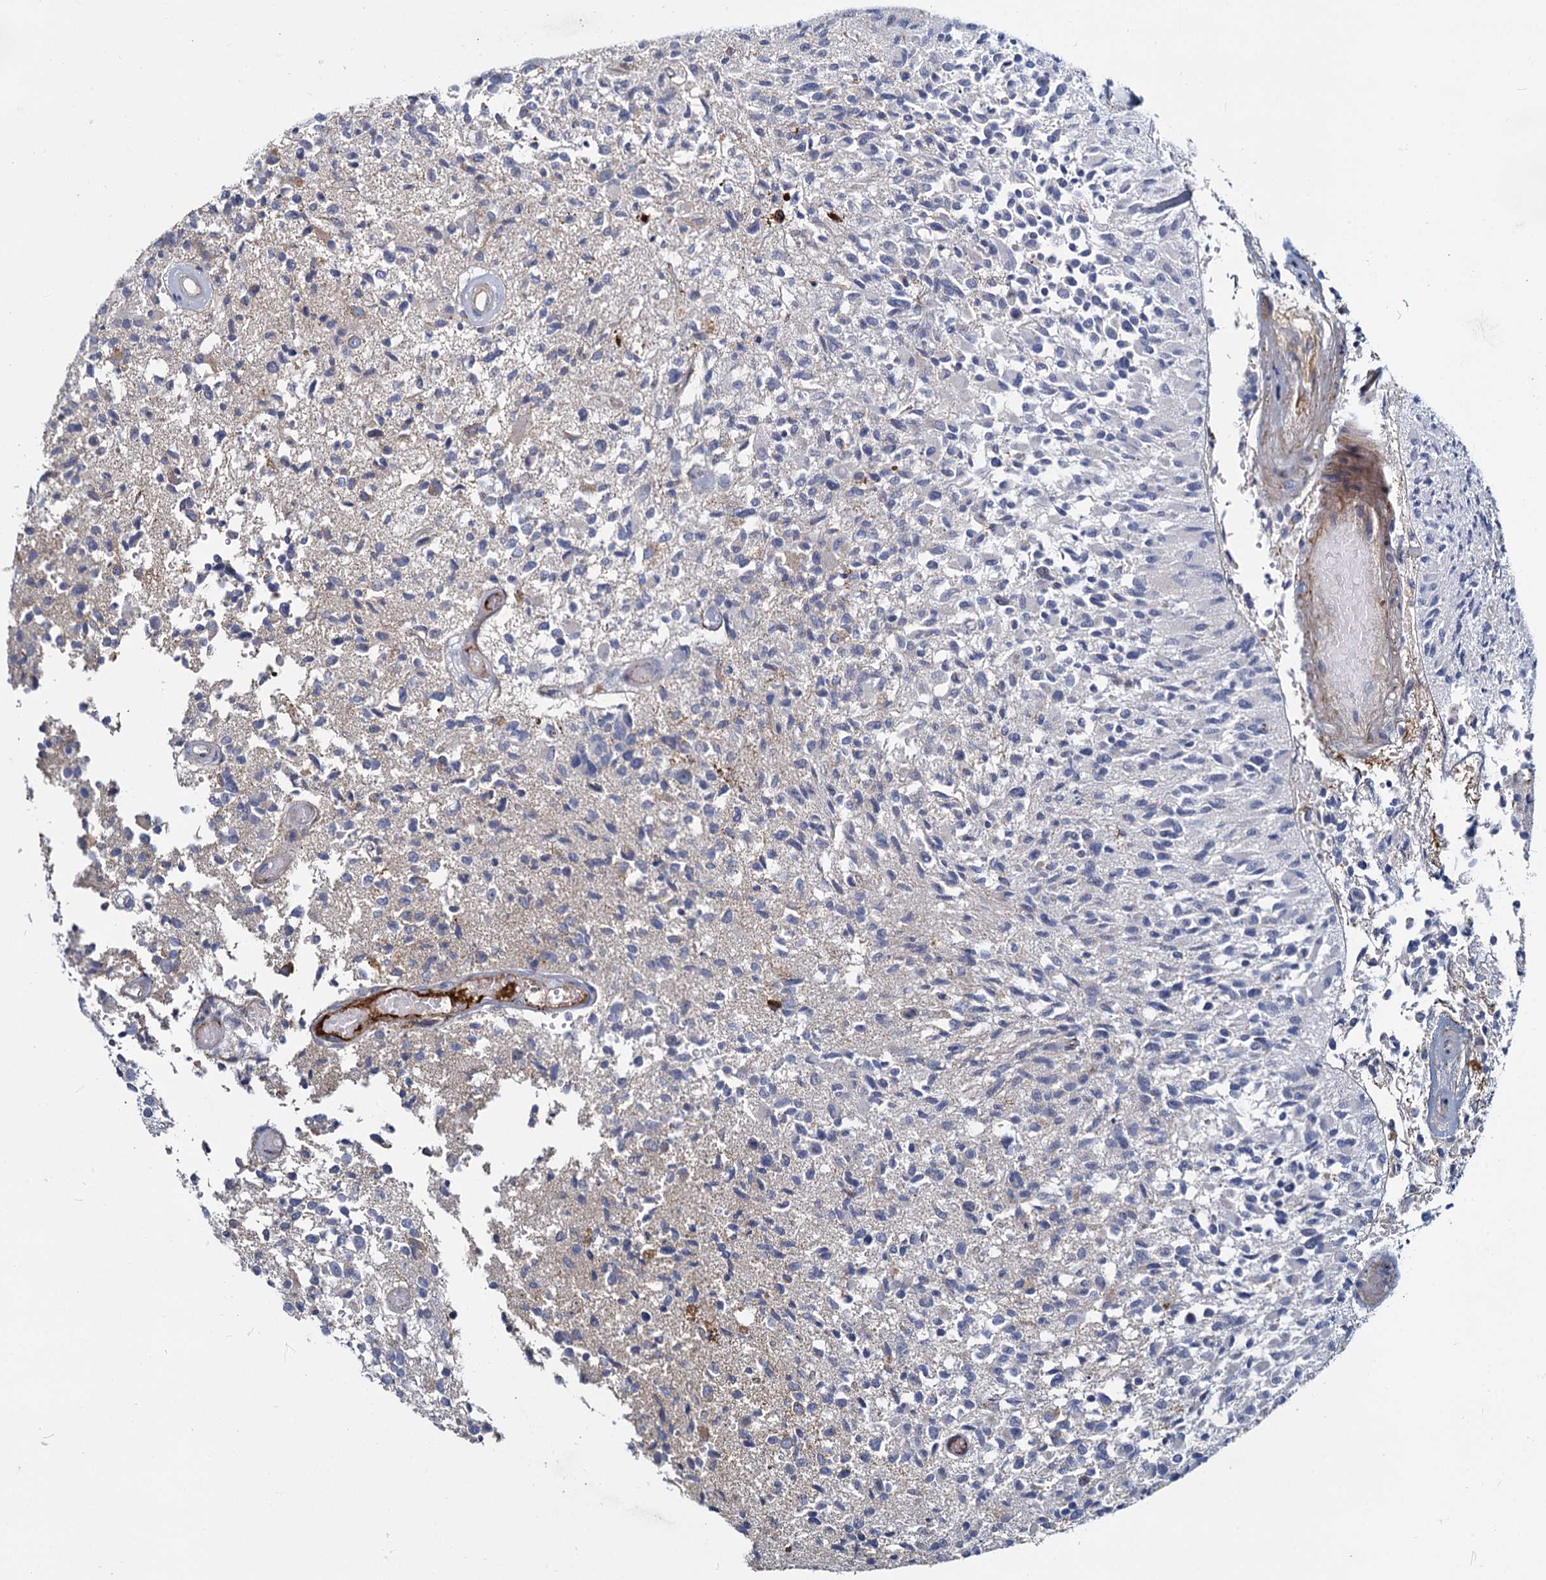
{"staining": {"intensity": "negative", "quantity": "none", "location": "none"}, "tissue": "glioma", "cell_type": "Tumor cells", "image_type": "cancer", "snomed": [{"axis": "morphology", "description": "Glioma, malignant, High grade"}, {"axis": "morphology", "description": "Glioblastoma, NOS"}, {"axis": "topography", "description": "Brain"}], "caption": "A micrograph of glioblastoma stained for a protein reveals no brown staining in tumor cells. (Immunohistochemistry (ihc), brightfield microscopy, high magnification).", "gene": "DCUN1D2", "patient": {"sex": "male", "age": 60}}